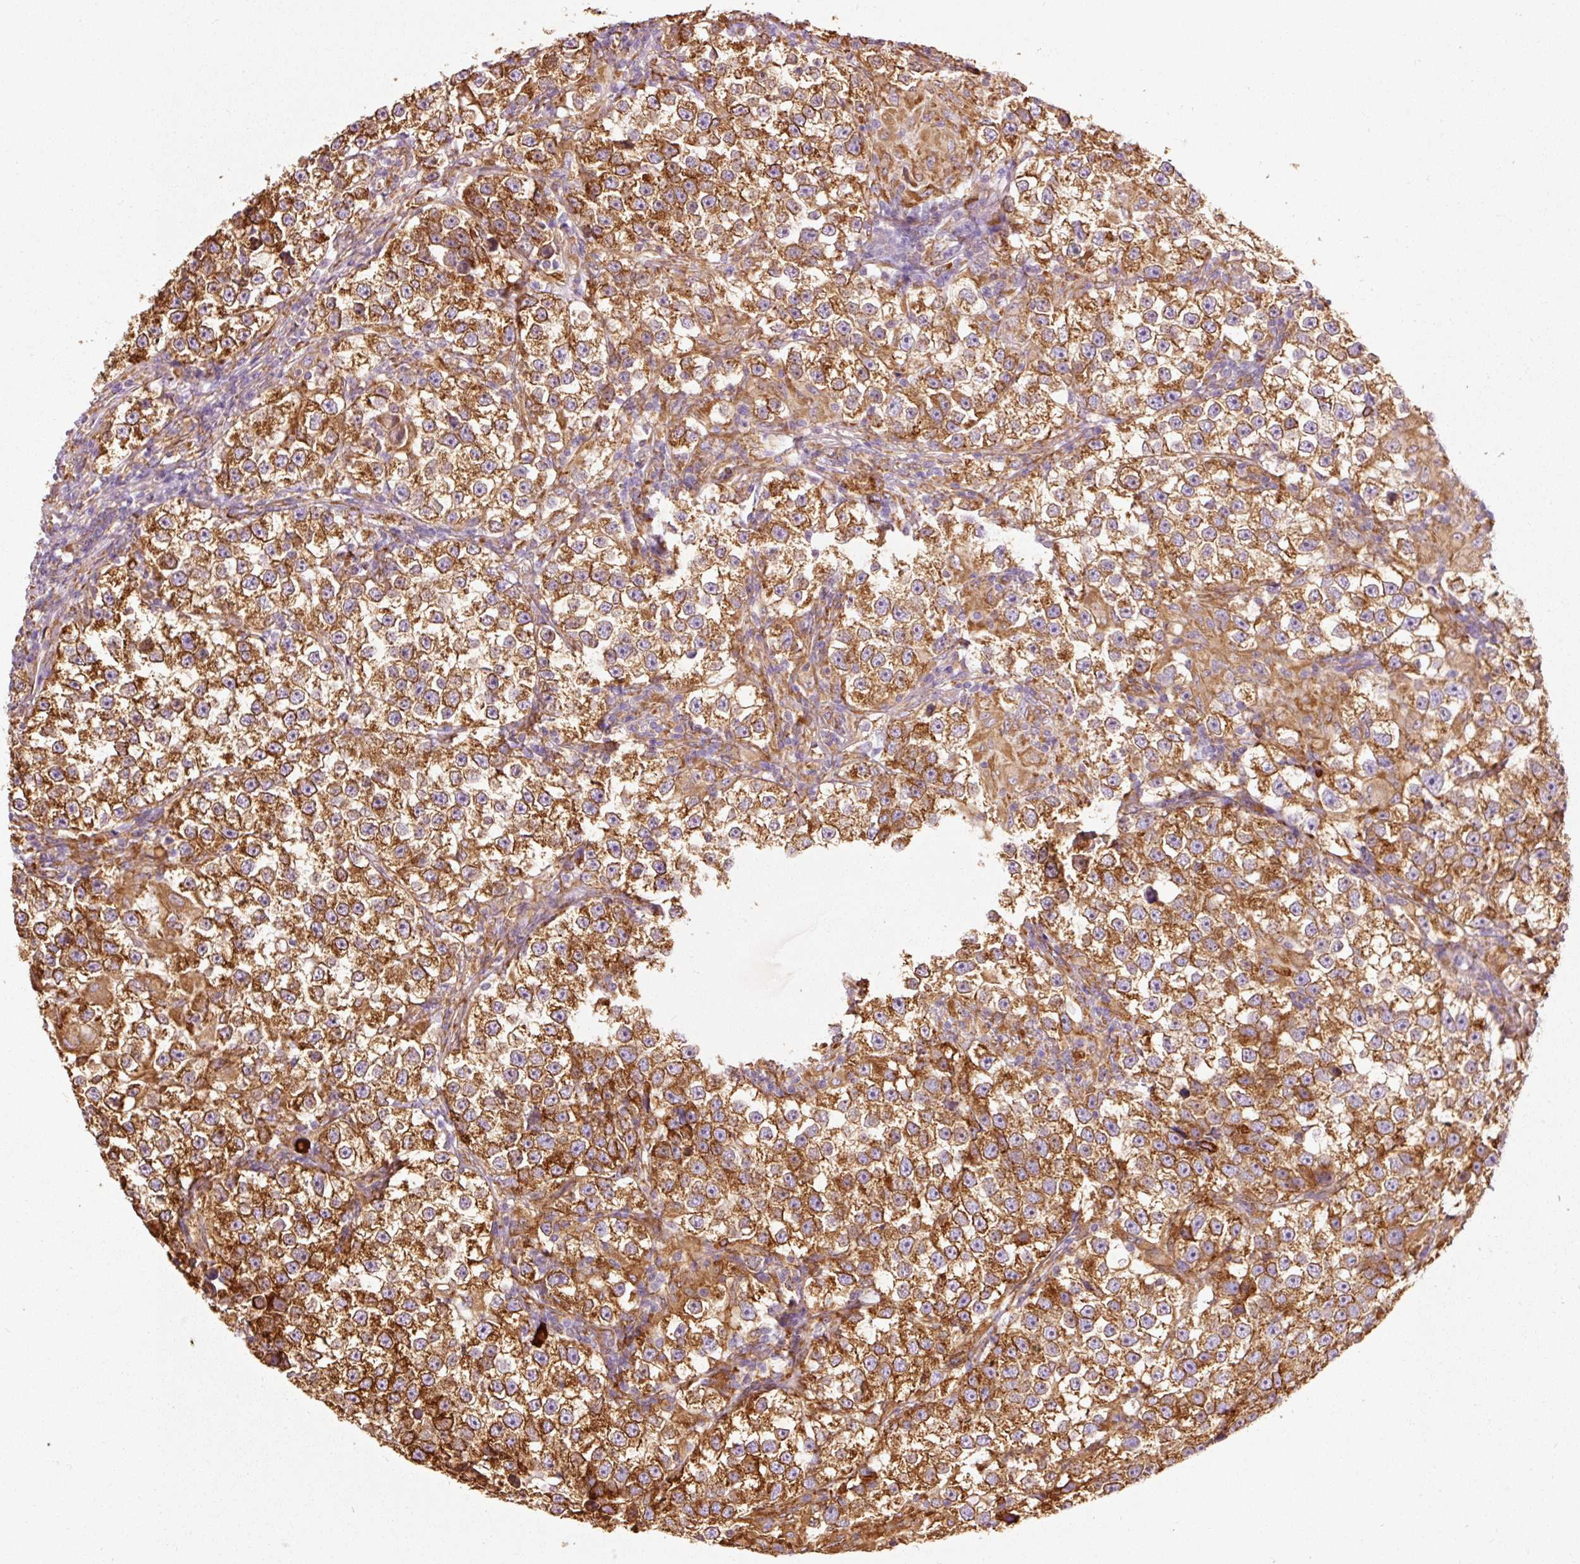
{"staining": {"intensity": "strong", "quantity": ">75%", "location": "cytoplasmic/membranous"}, "tissue": "testis cancer", "cell_type": "Tumor cells", "image_type": "cancer", "snomed": [{"axis": "morphology", "description": "Seminoma, NOS"}, {"axis": "topography", "description": "Testis"}], "caption": "Immunohistochemistry image of seminoma (testis) stained for a protein (brown), which reveals high levels of strong cytoplasmic/membranous expression in about >75% of tumor cells.", "gene": "KLC1", "patient": {"sex": "male", "age": 46}}